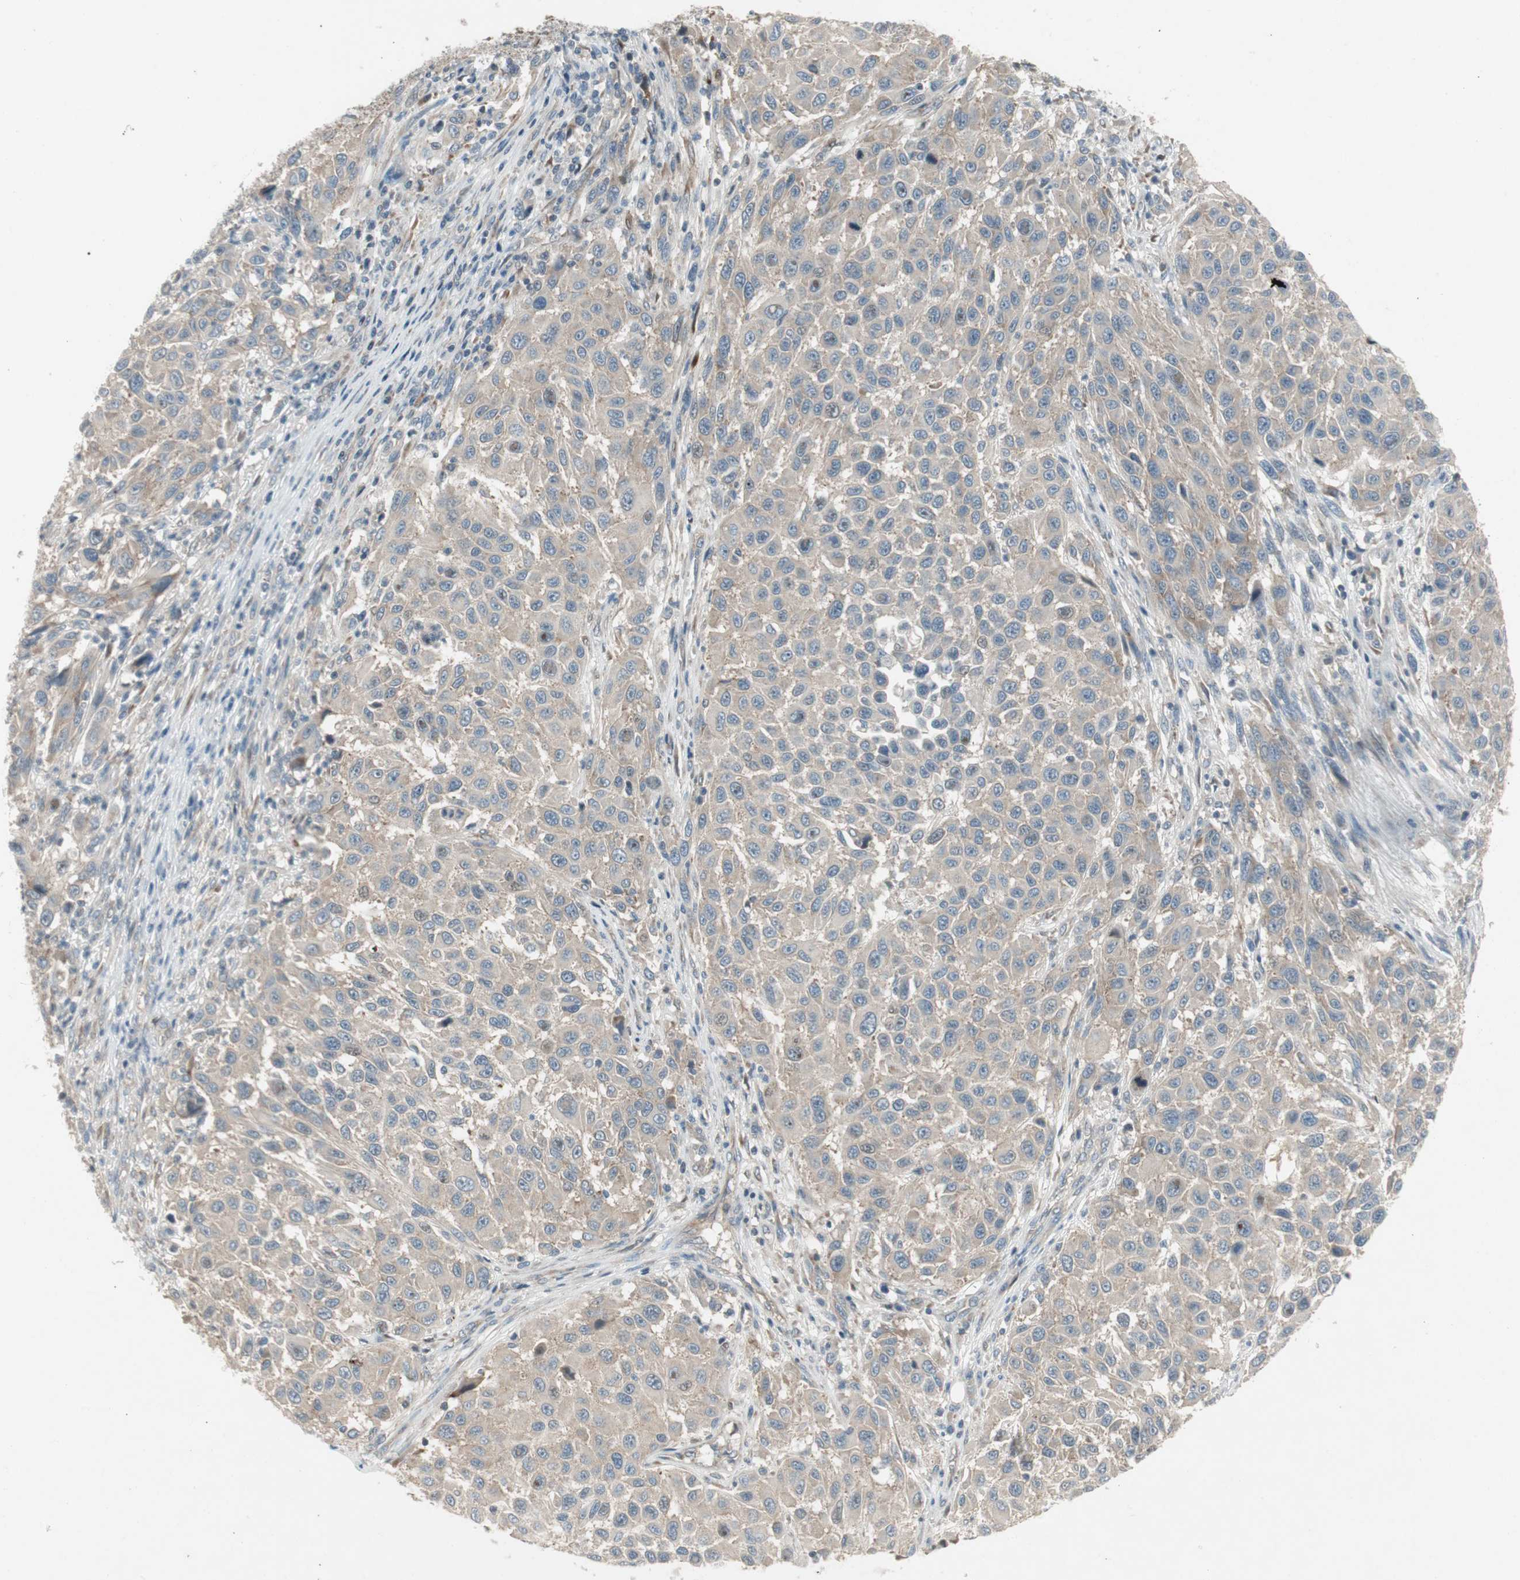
{"staining": {"intensity": "weak", "quantity": "25%-75%", "location": "cytoplasmic/membranous"}, "tissue": "melanoma", "cell_type": "Tumor cells", "image_type": "cancer", "snomed": [{"axis": "morphology", "description": "Malignant melanoma, Metastatic site"}, {"axis": "topography", "description": "Lymph node"}], "caption": "Protein analysis of melanoma tissue shows weak cytoplasmic/membranous staining in about 25%-75% of tumor cells.", "gene": "PANK2", "patient": {"sex": "male", "age": 61}}